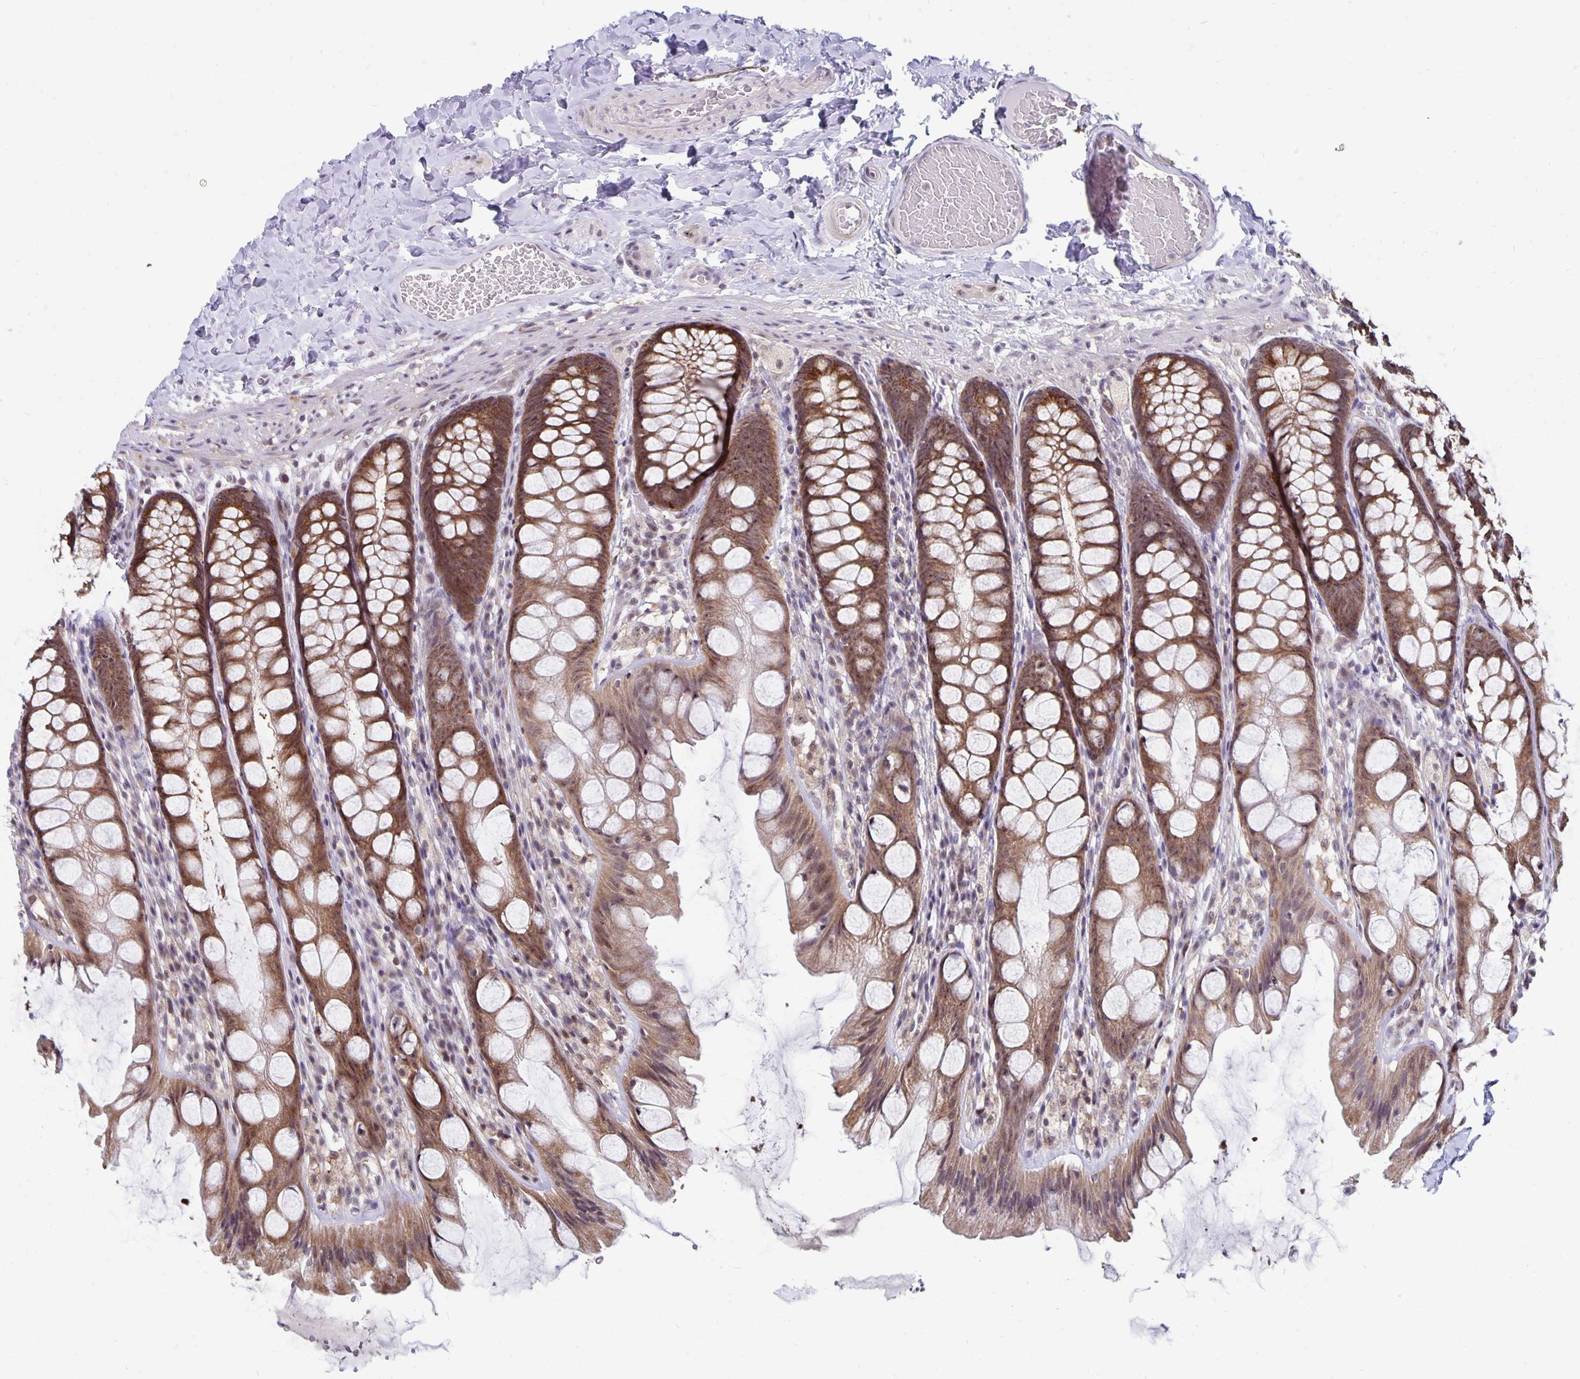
{"staining": {"intensity": "negative", "quantity": "none", "location": "none"}, "tissue": "colon", "cell_type": "Endothelial cells", "image_type": "normal", "snomed": [{"axis": "morphology", "description": "Normal tissue, NOS"}, {"axis": "topography", "description": "Colon"}], "caption": "IHC photomicrograph of unremarkable colon stained for a protein (brown), which reveals no positivity in endothelial cells.", "gene": "EXOC6B", "patient": {"sex": "male", "age": 47}}